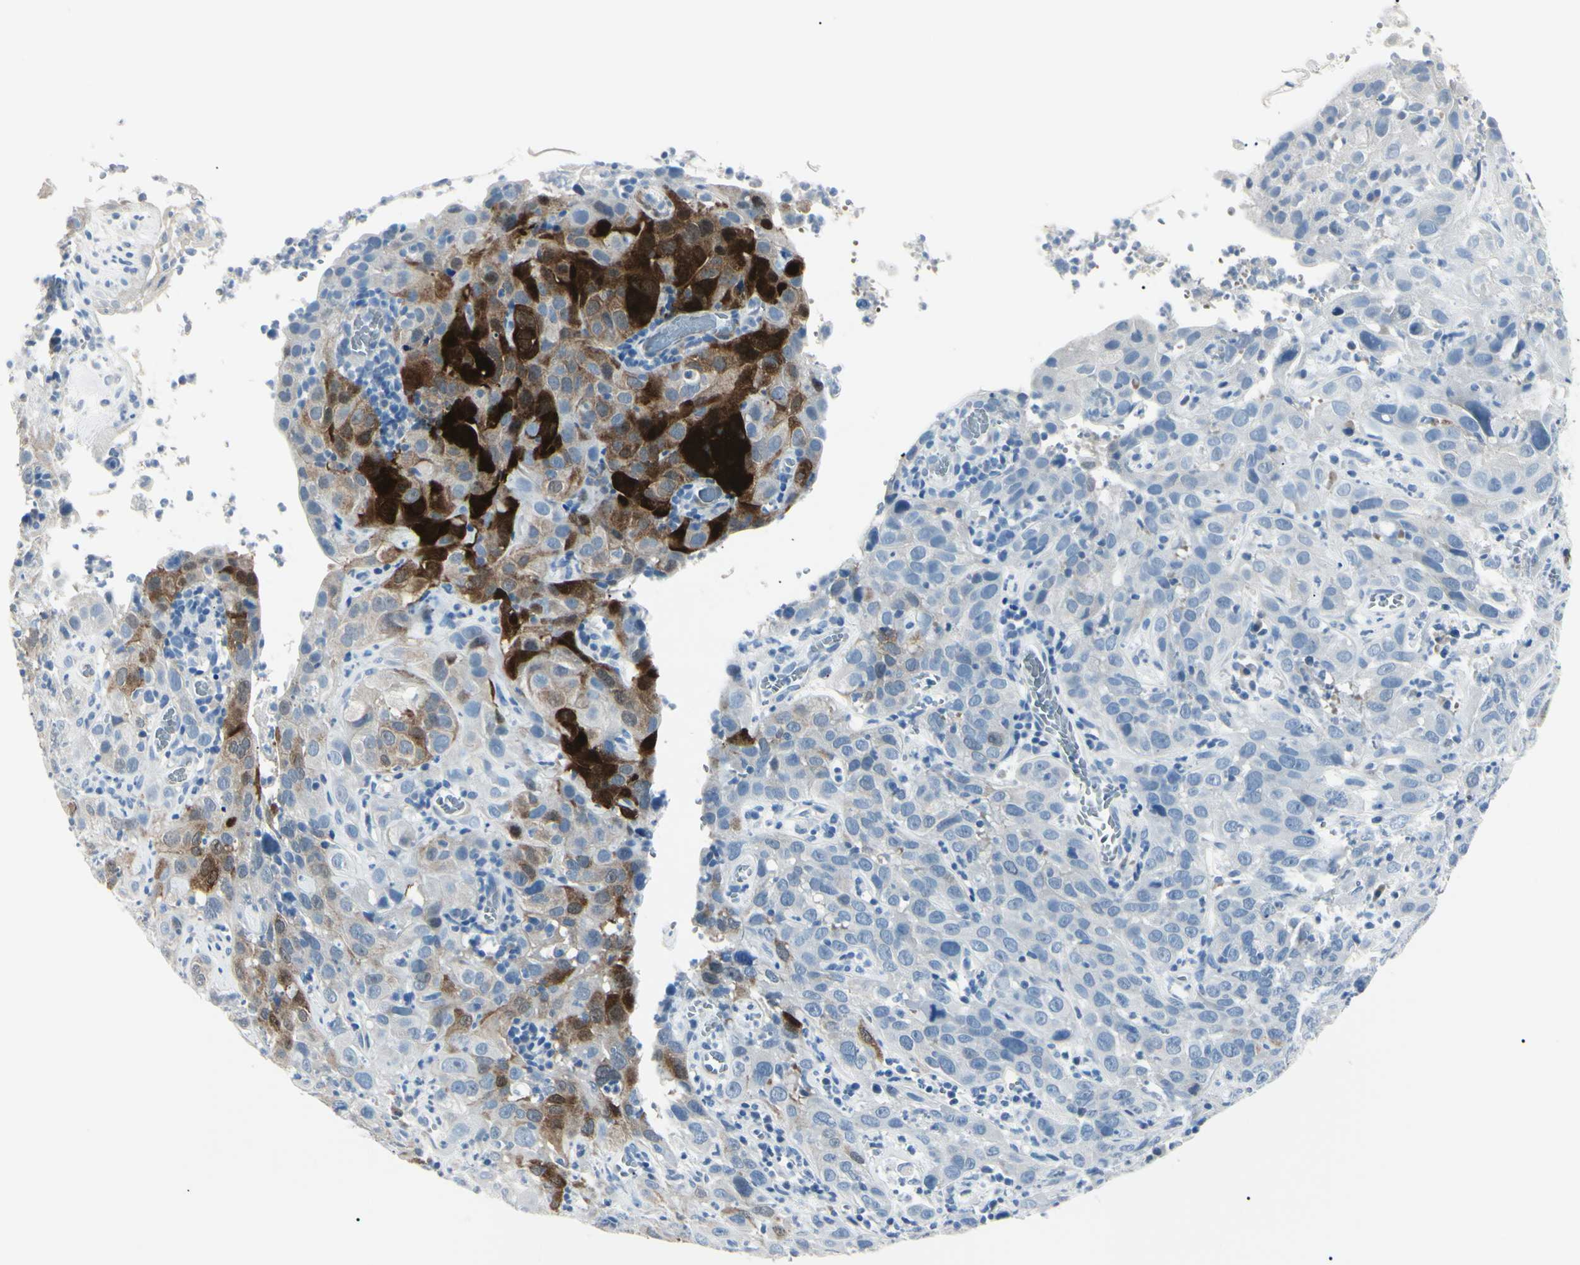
{"staining": {"intensity": "strong", "quantity": "<25%", "location": "cytoplasmic/membranous"}, "tissue": "cervical cancer", "cell_type": "Tumor cells", "image_type": "cancer", "snomed": [{"axis": "morphology", "description": "Squamous cell carcinoma, NOS"}, {"axis": "topography", "description": "Cervix"}], "caption": "This photomicrograph displays cervical cancer stained with IHC to label a protein in brown. The cytoplasmic/membranous of tumor cells show strong positivity for the protein. Nuclei are counter-stained blue.", "gene": "CA2", "patient": {"sex": "female", "age": 32}}